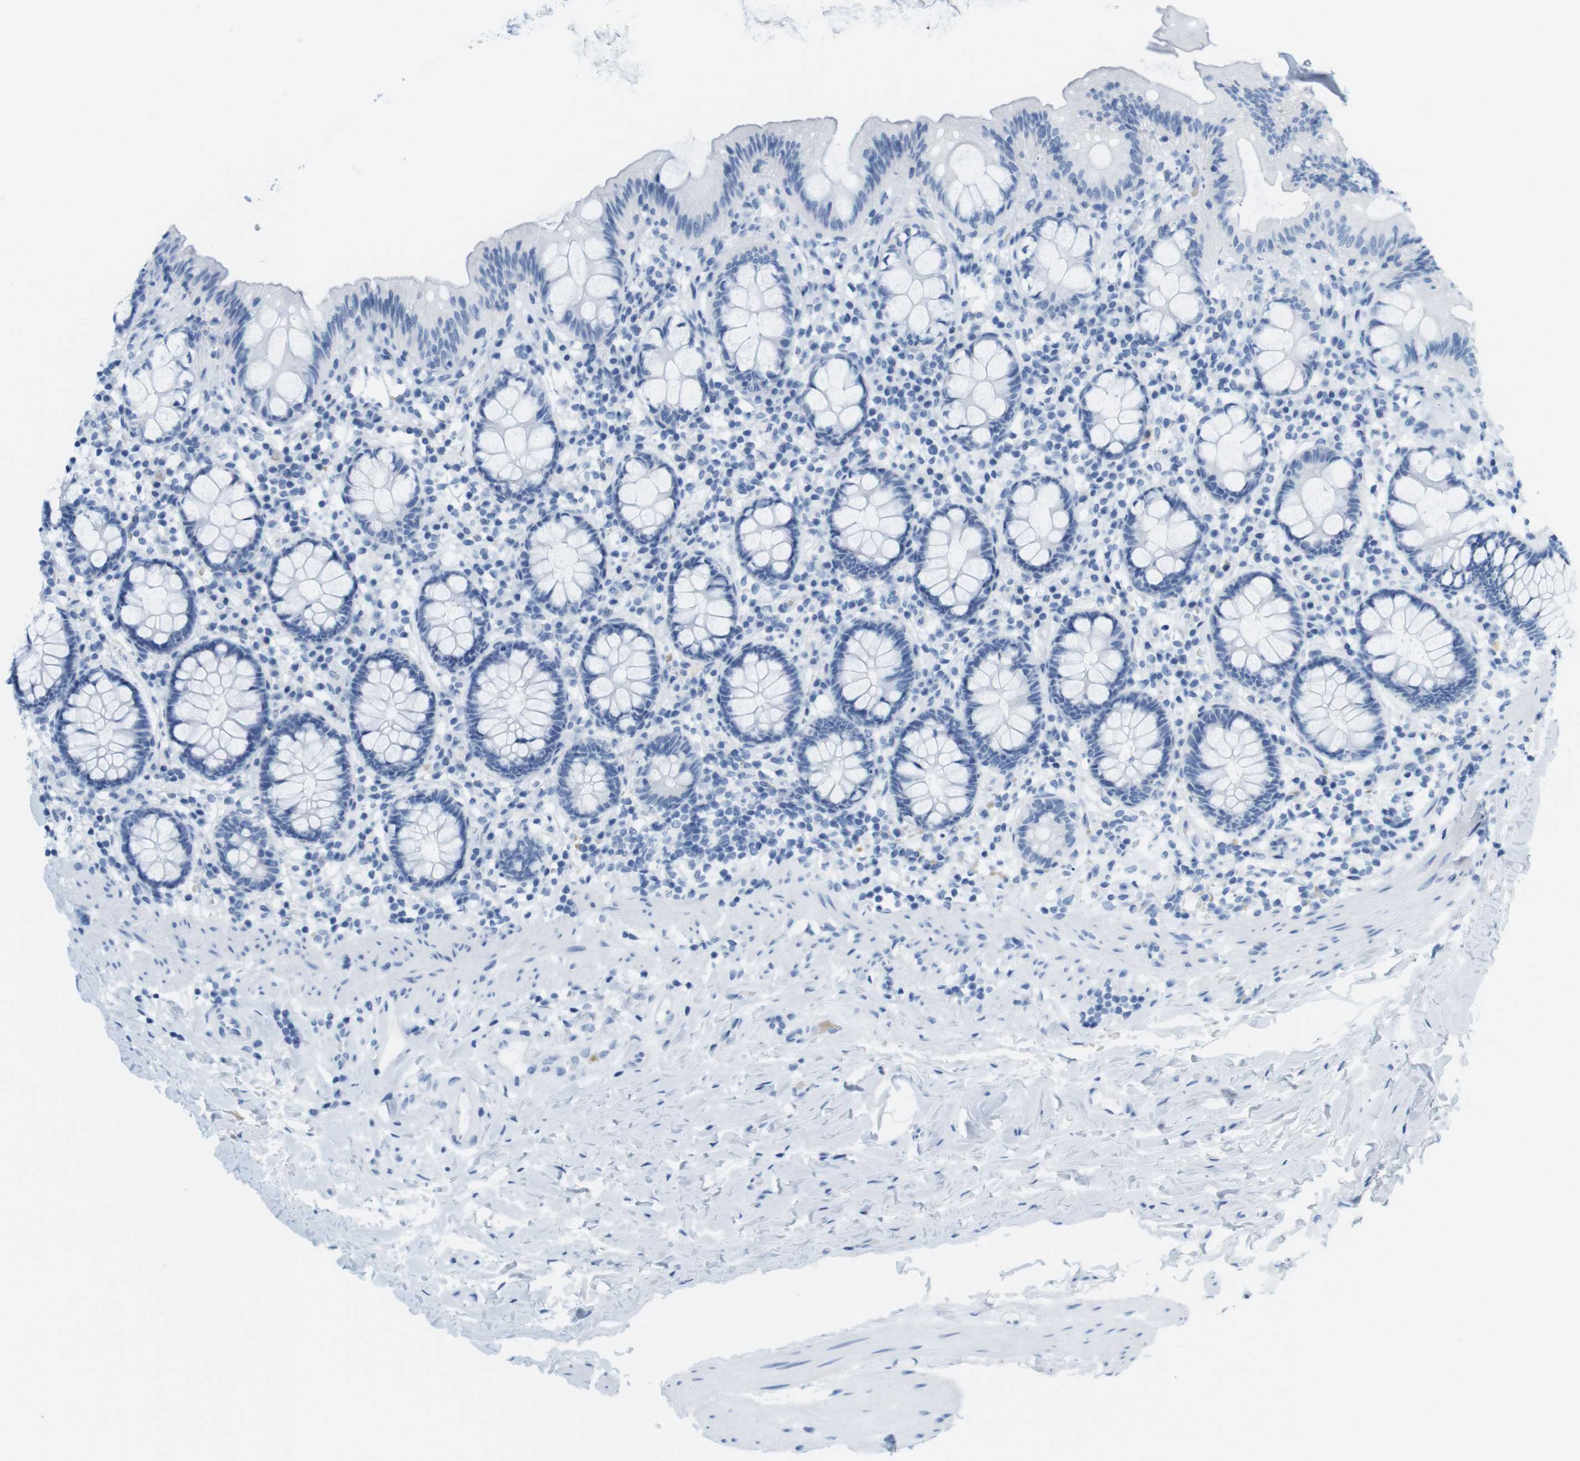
{"staining": {"intensity": "negative", "quantity": "none", "location": "none"}, "tissue": "colon", "cell_type": "Endothelial cells", "image_type": "normal", "snomed": [{"axis": "morphology", "description": "Normal tissue, NOS"}, {"axis": "topography", "description": "Colon"}], "caption": "An IHC micrograph of normal colon is shown. There is no staining in endothelial cells of colon. Brightfield microscopy of immunohistochemistry stained with DAB (brown) and hematoxylin (blue), captured at high magnification.", "gene": "TNNT2", "patient": {"sex": "female", "age": 80}}